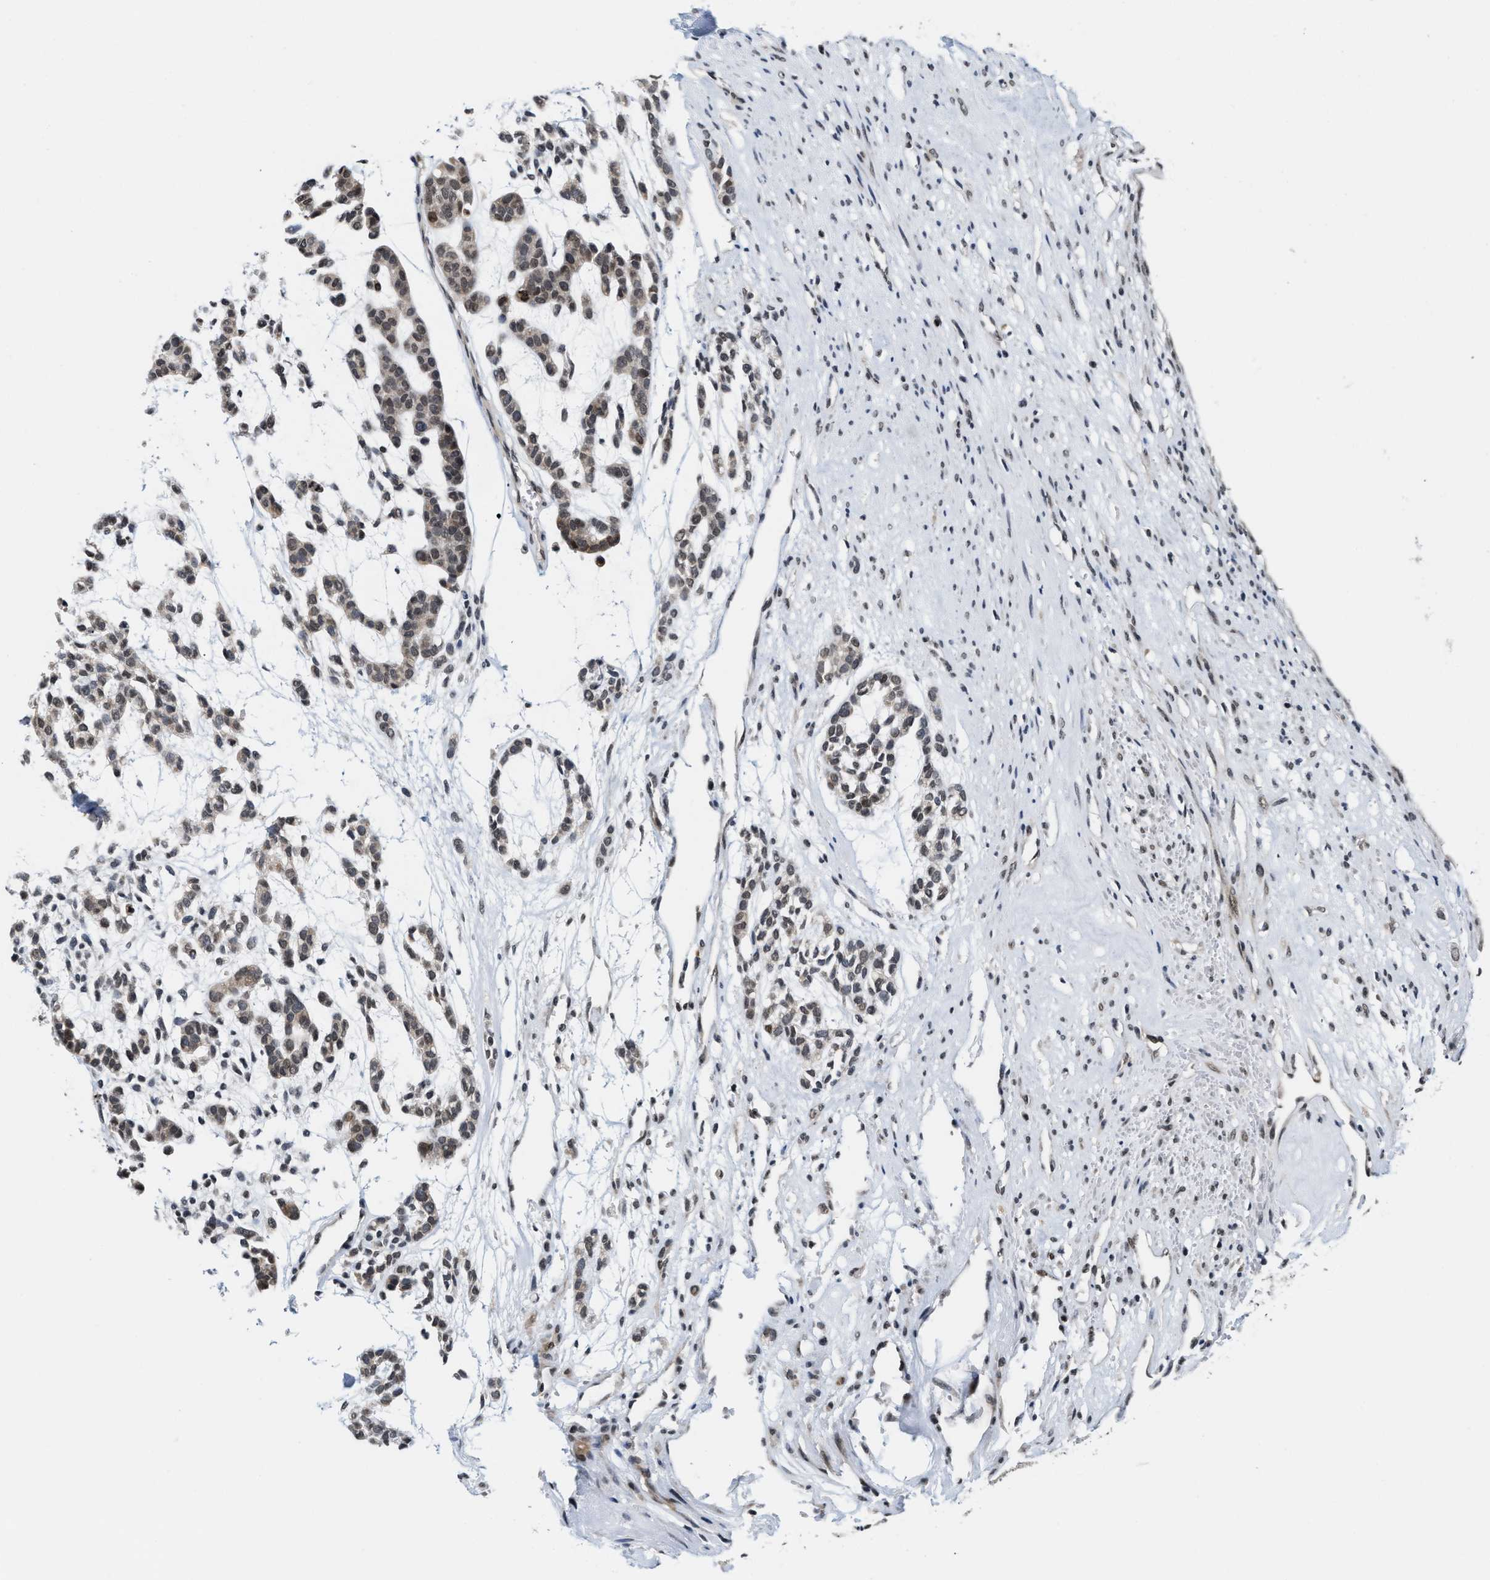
{"staining": {"intensity": "moderate", "quantity": ">75%", "location": "nuclear"}, "tissue": "head and neck cancer", "cell_type": "Tumor cells", "image_type": "cancer", "snomed": [{"axis": "morphology", "description": "Adenocarcinoma, NOS"}, {"axis": "morphology", "description": "Adenoma, NOS"}, {"axis": "topography", "description": "Head-Neck"}], "caption": "Tumor cells demonstrate moderate nuclear positivity in approximately >75% of cells in head and neck adenocarcinoma.", "gene": "ANKRD6", "patient": {"sex": "female", "age": 55}}